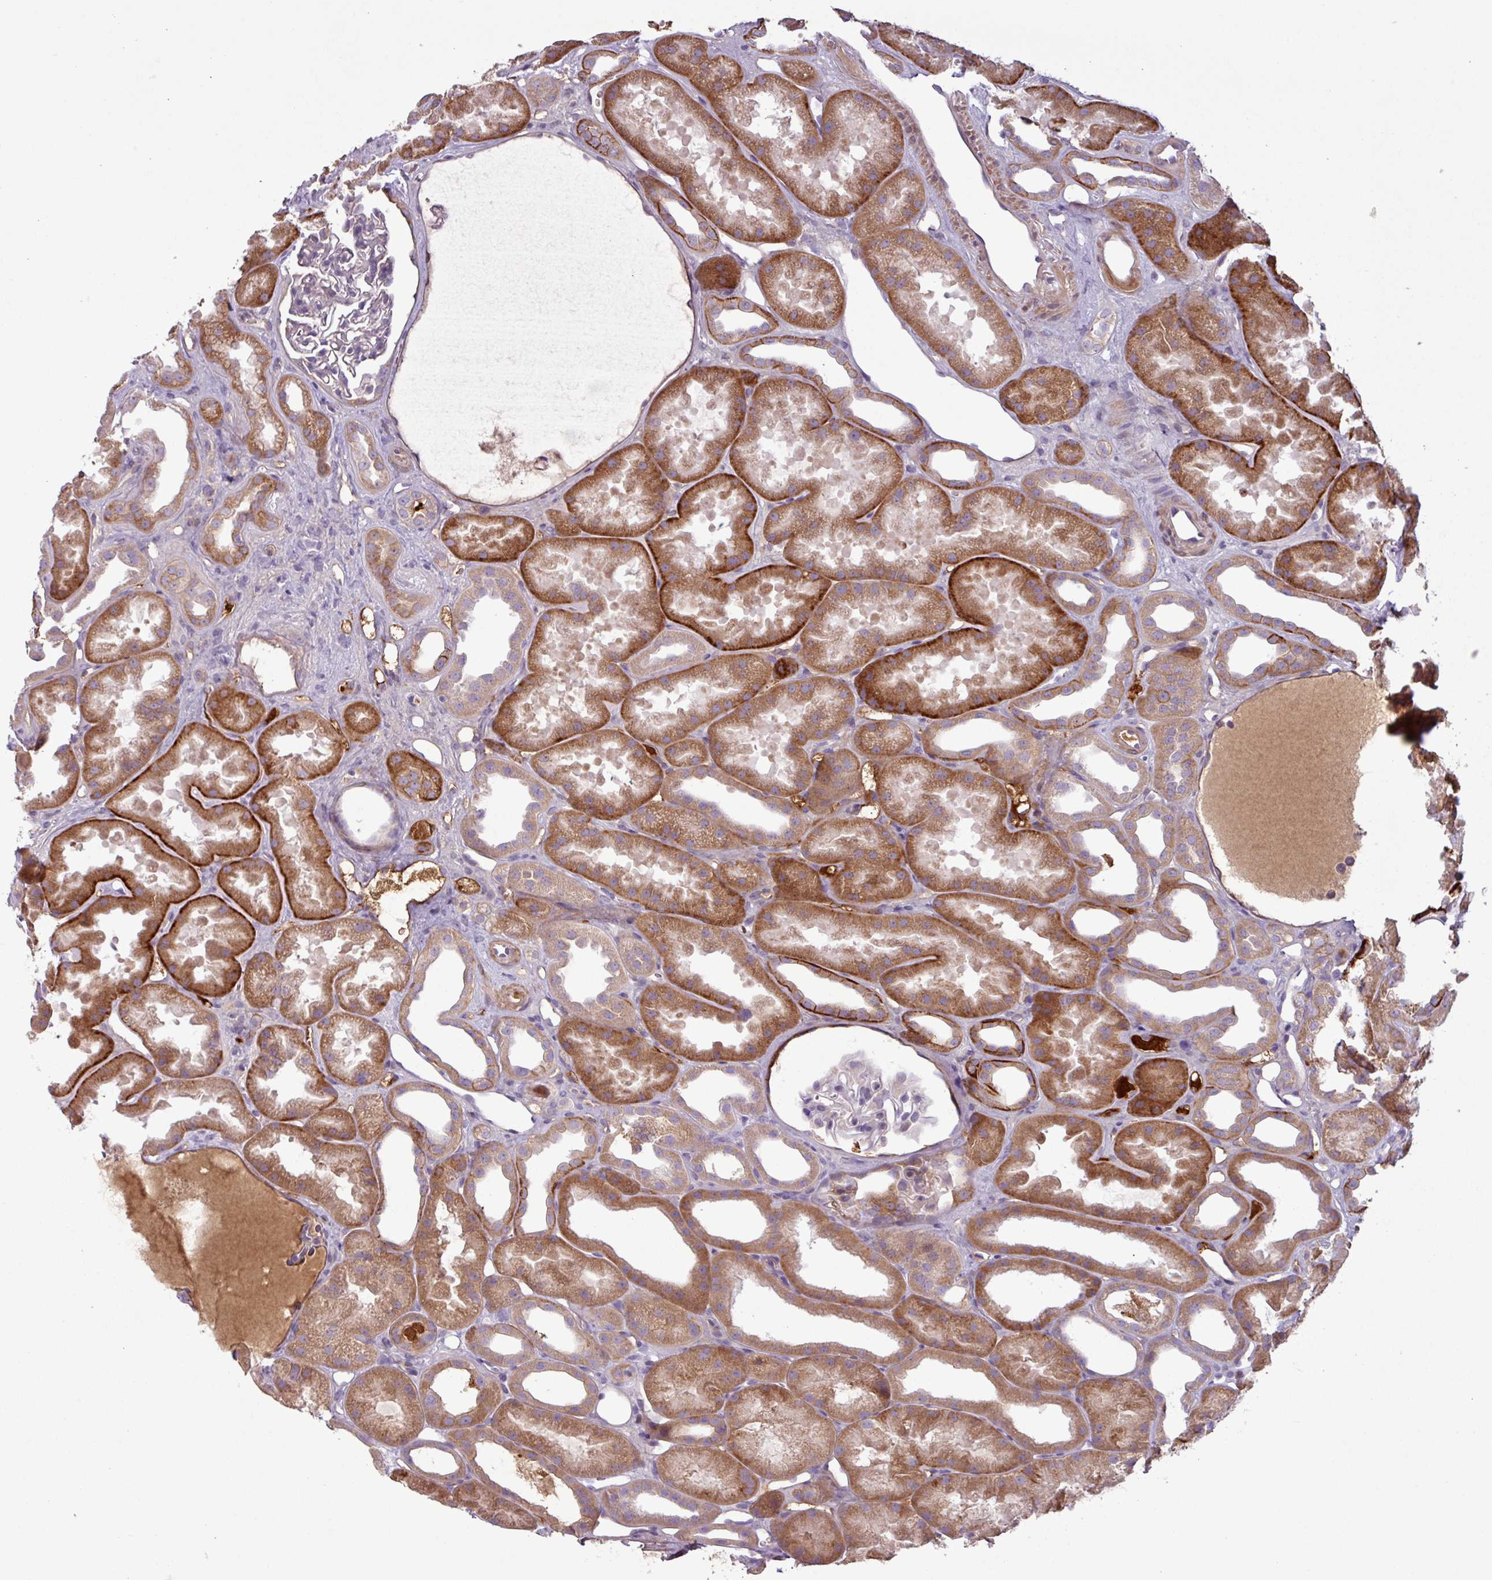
{"staining": {"intensity": "moderate", "quantity": "<25%", "location": "cytoplasmic/membranous"}, "tissue": "kidney", "cell_type": "Cells in glomeruli", "image_type": "normal", "snomed": [{"axis": "morphology", "description": "Normal tissue, NOS"}, {"axis": "topography", "description": "Kidney"}], "caption": "Benign kidney shows moderate cytoplasmic/membranous staining in approximately <25% of cells in glomeruli.", "gene": "C4A", "patient": {"sex": "male", "age": 61}}